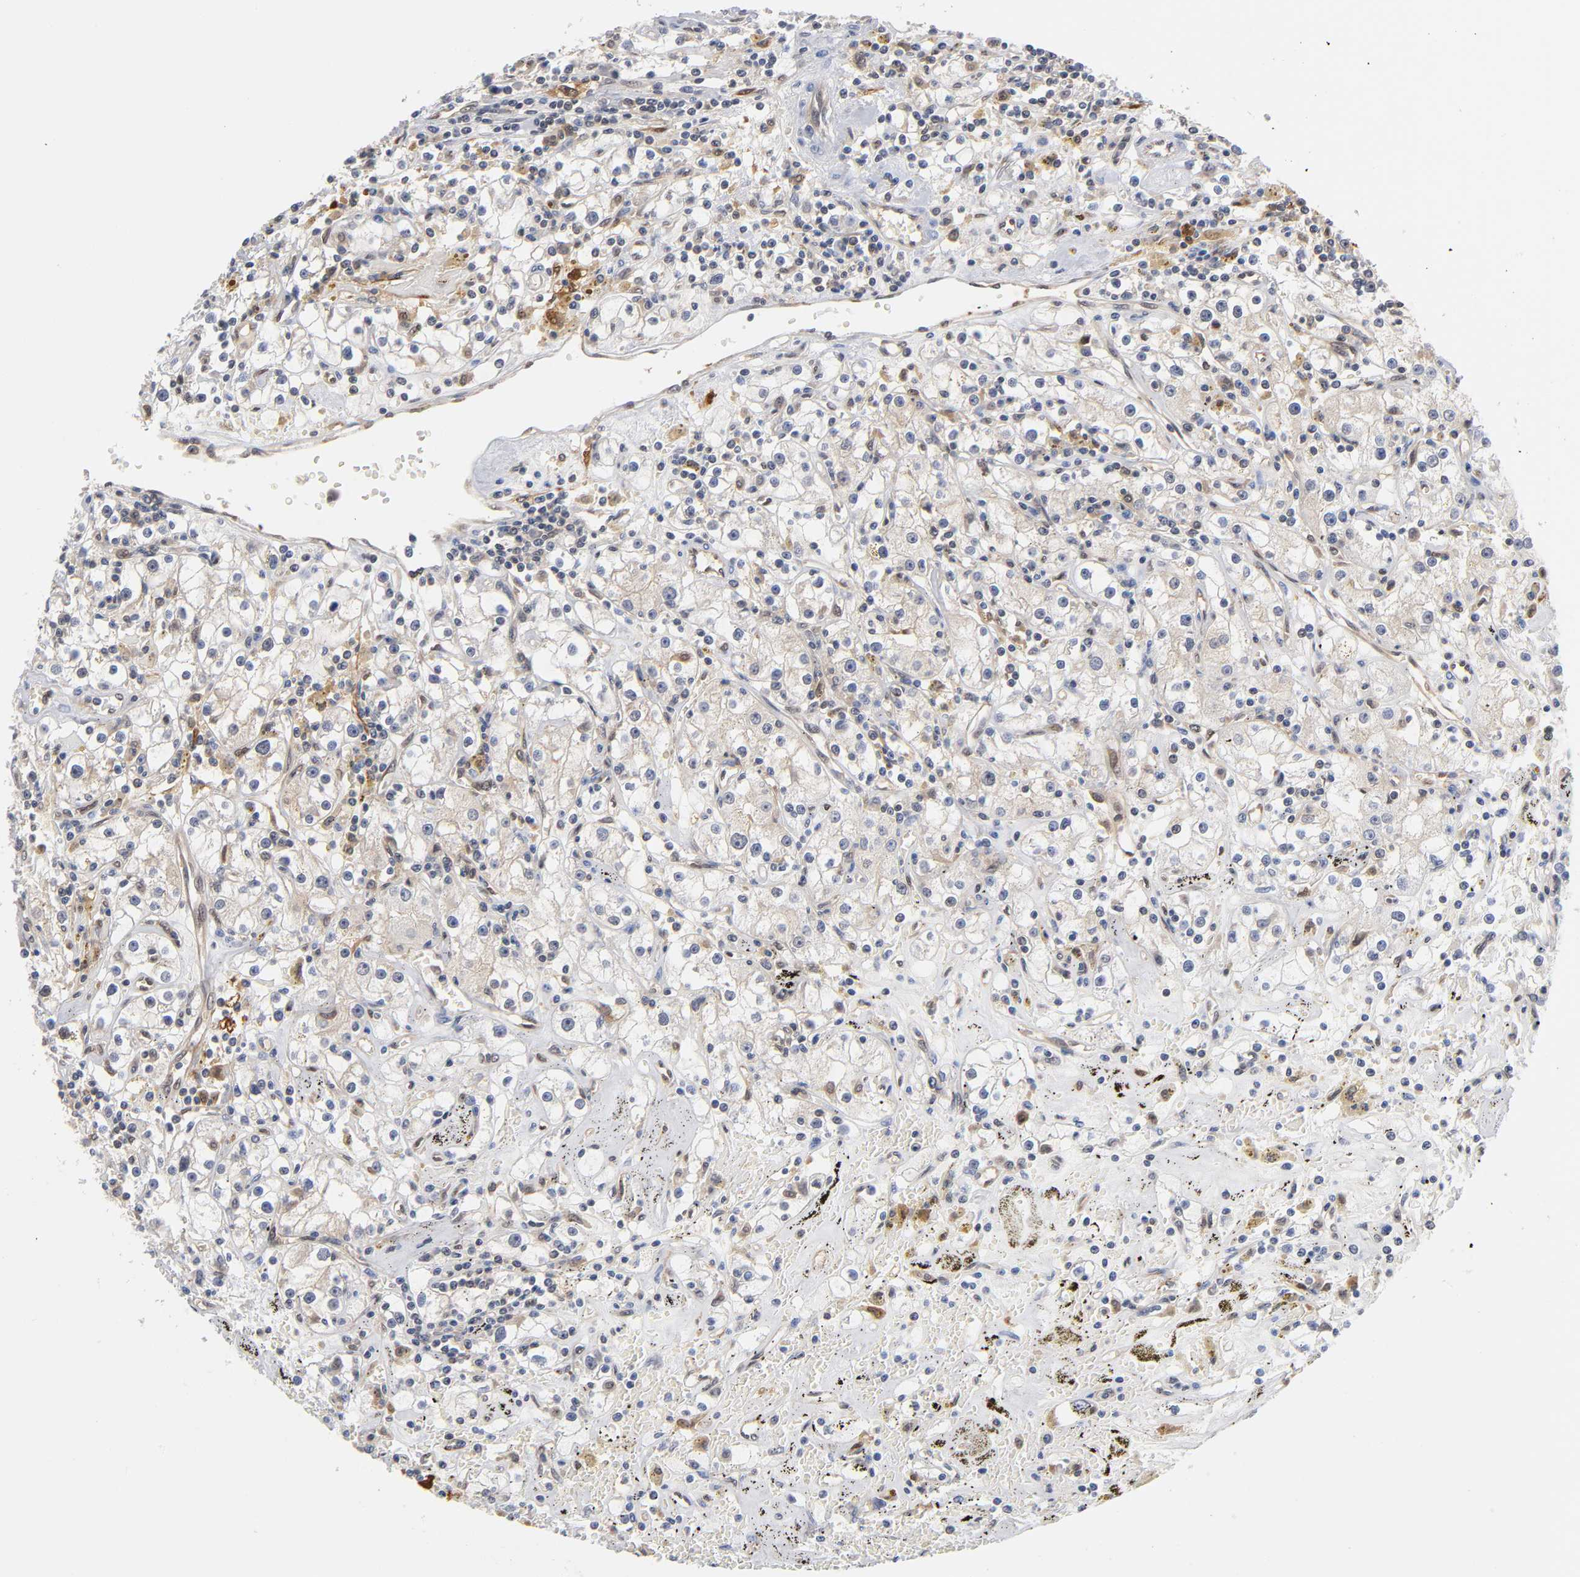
{"staining": {"intensity": "negative", "quantity": "none", "location": "none"}, "tissue": "renal cancer", "cell_type": "Tumor cells", "image_type": "cancer", "snomed": [{"axis": "morphology", "description": "Adenocarcinoma, NOS"}, {"axis": "topography", "description": "Kidney"}], "caption": "This is an IHC image of human renal cancer. There is no expression in tumor cells.", "gene": "DFFB", "patient": {"sex": "male", "age": 56}}